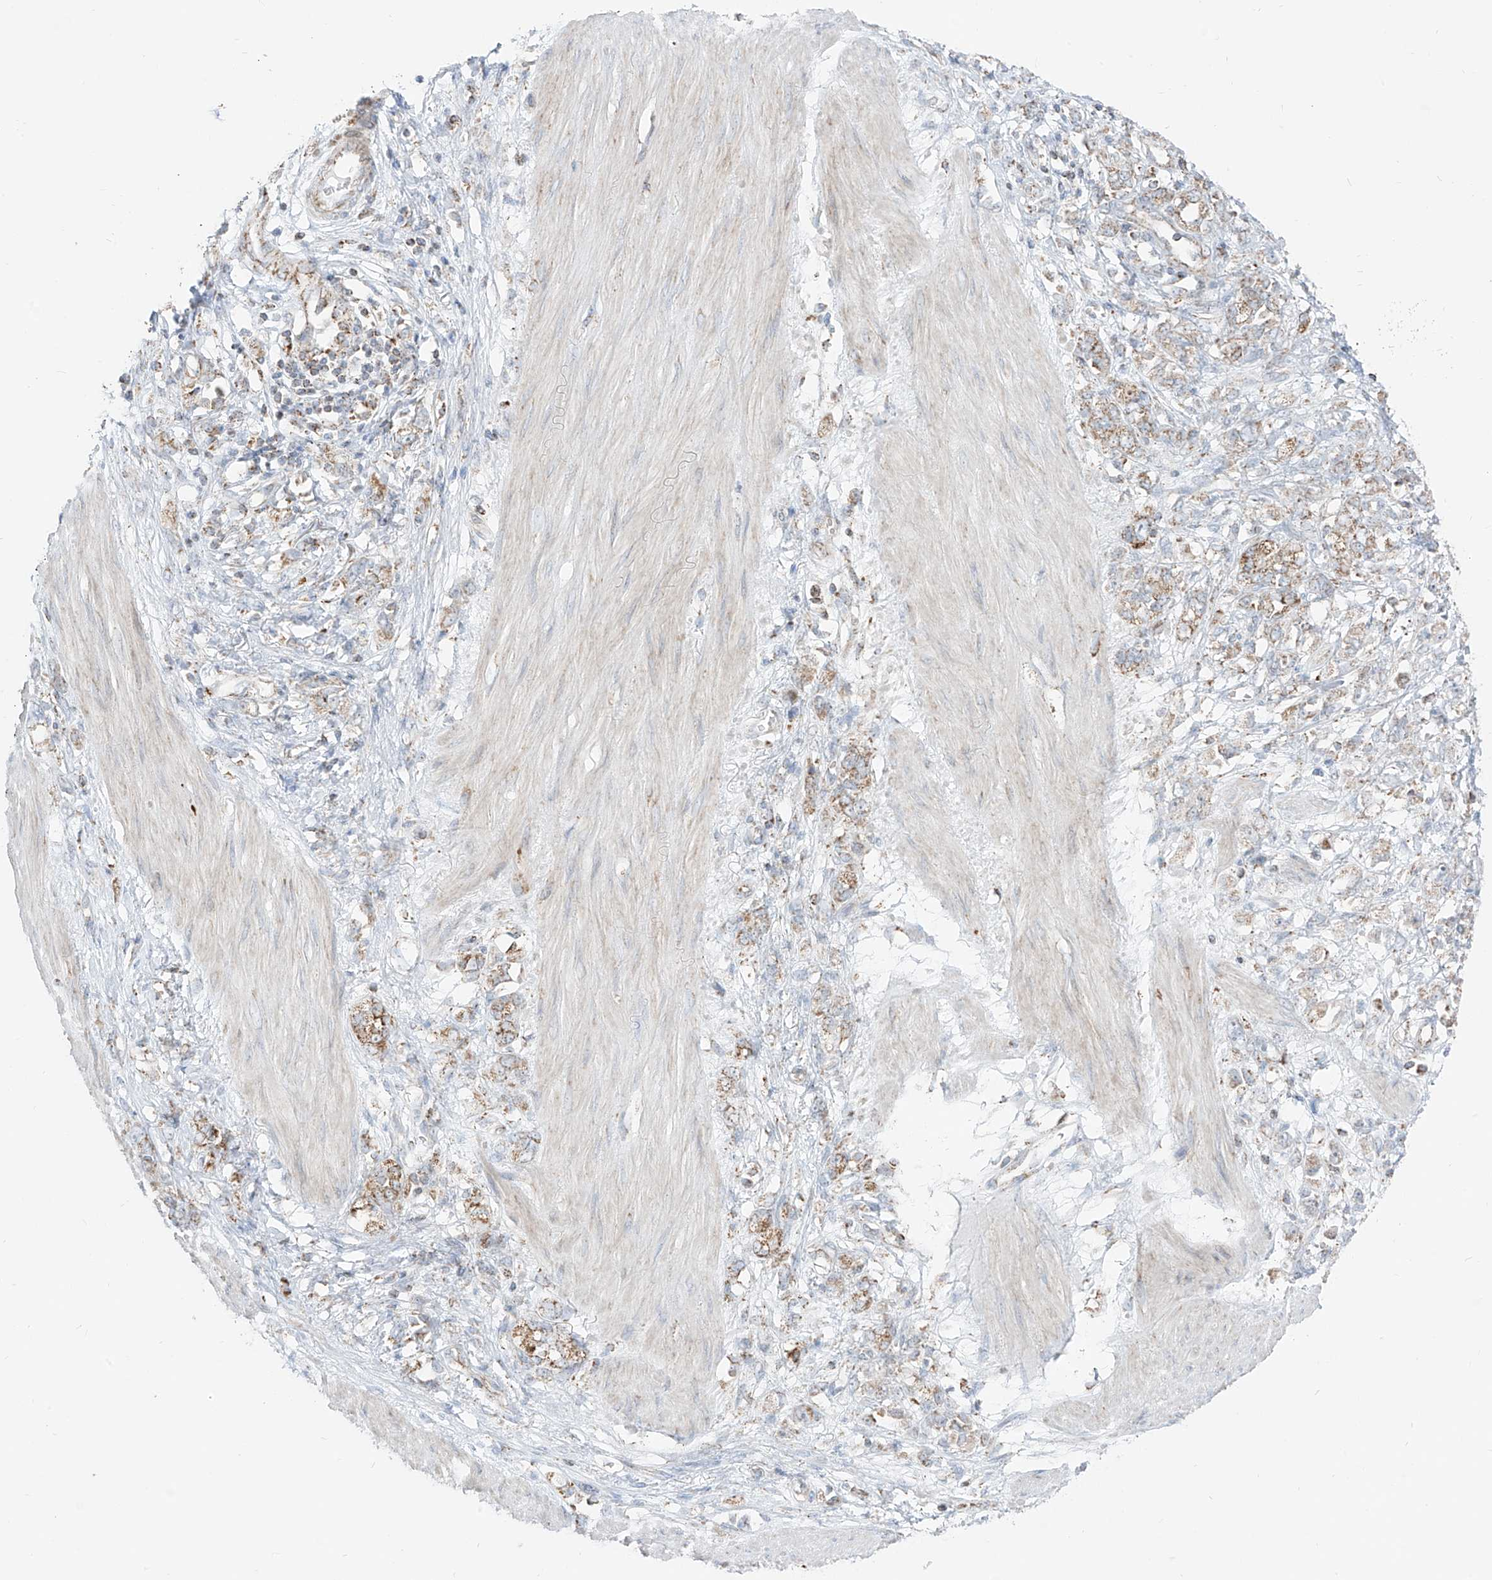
{"staining": {"intensity": "moderate", "quantity": "25%-75%", "location": "cytoplasmic/membranous"}, "tissue": "stomach cancer", "cell_type": "Tumor cells", "image_type": "cancer", "snomed": [{"axis": "morphology", "description": "Adenocarcinoma, NOS"}, {"axis": "topography", "description": "Stomach"}], "caption": "Stomach cancer stained with a brown dye shows moderate cytoplasmic/membranous positive expression in about 25%-75% of tumor cells.", "gene": "ETHE1", "patient": {"sex": "female", "age": 76}}